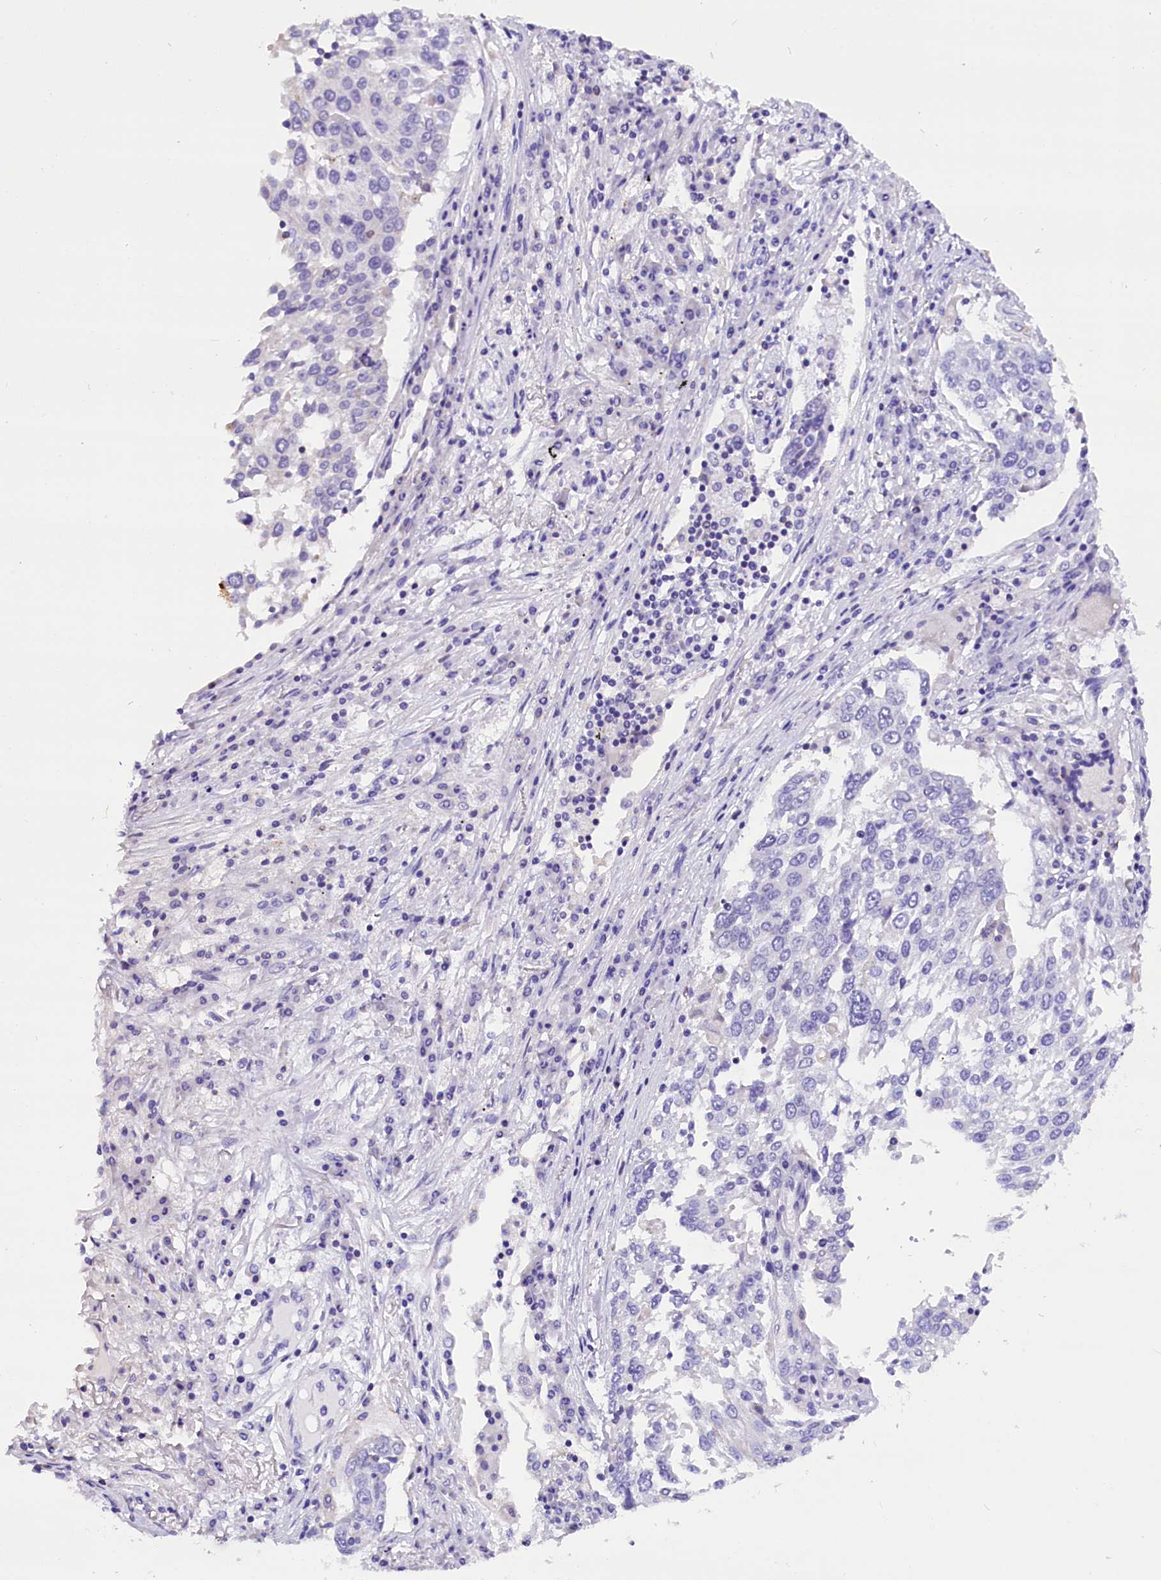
{"staining": {"intensity": "negative", "quantity": "none", "location": "none"}, "tissue": "lung cancer", "cell_type": "Tumor cells", "image_type": "cancer", "snomed": [{"axis": "morphology", "description": "Squamous cell carcinoma, NOS"}, {"axis": "topography", "description": "Lung"}], "caption": "This is a histopathology image of immunohistochemistry staining of lung cancer, which shows no staining in tumor cells.", "gene": "ABAT", "patient": {"sex": "male", "age": 65}}